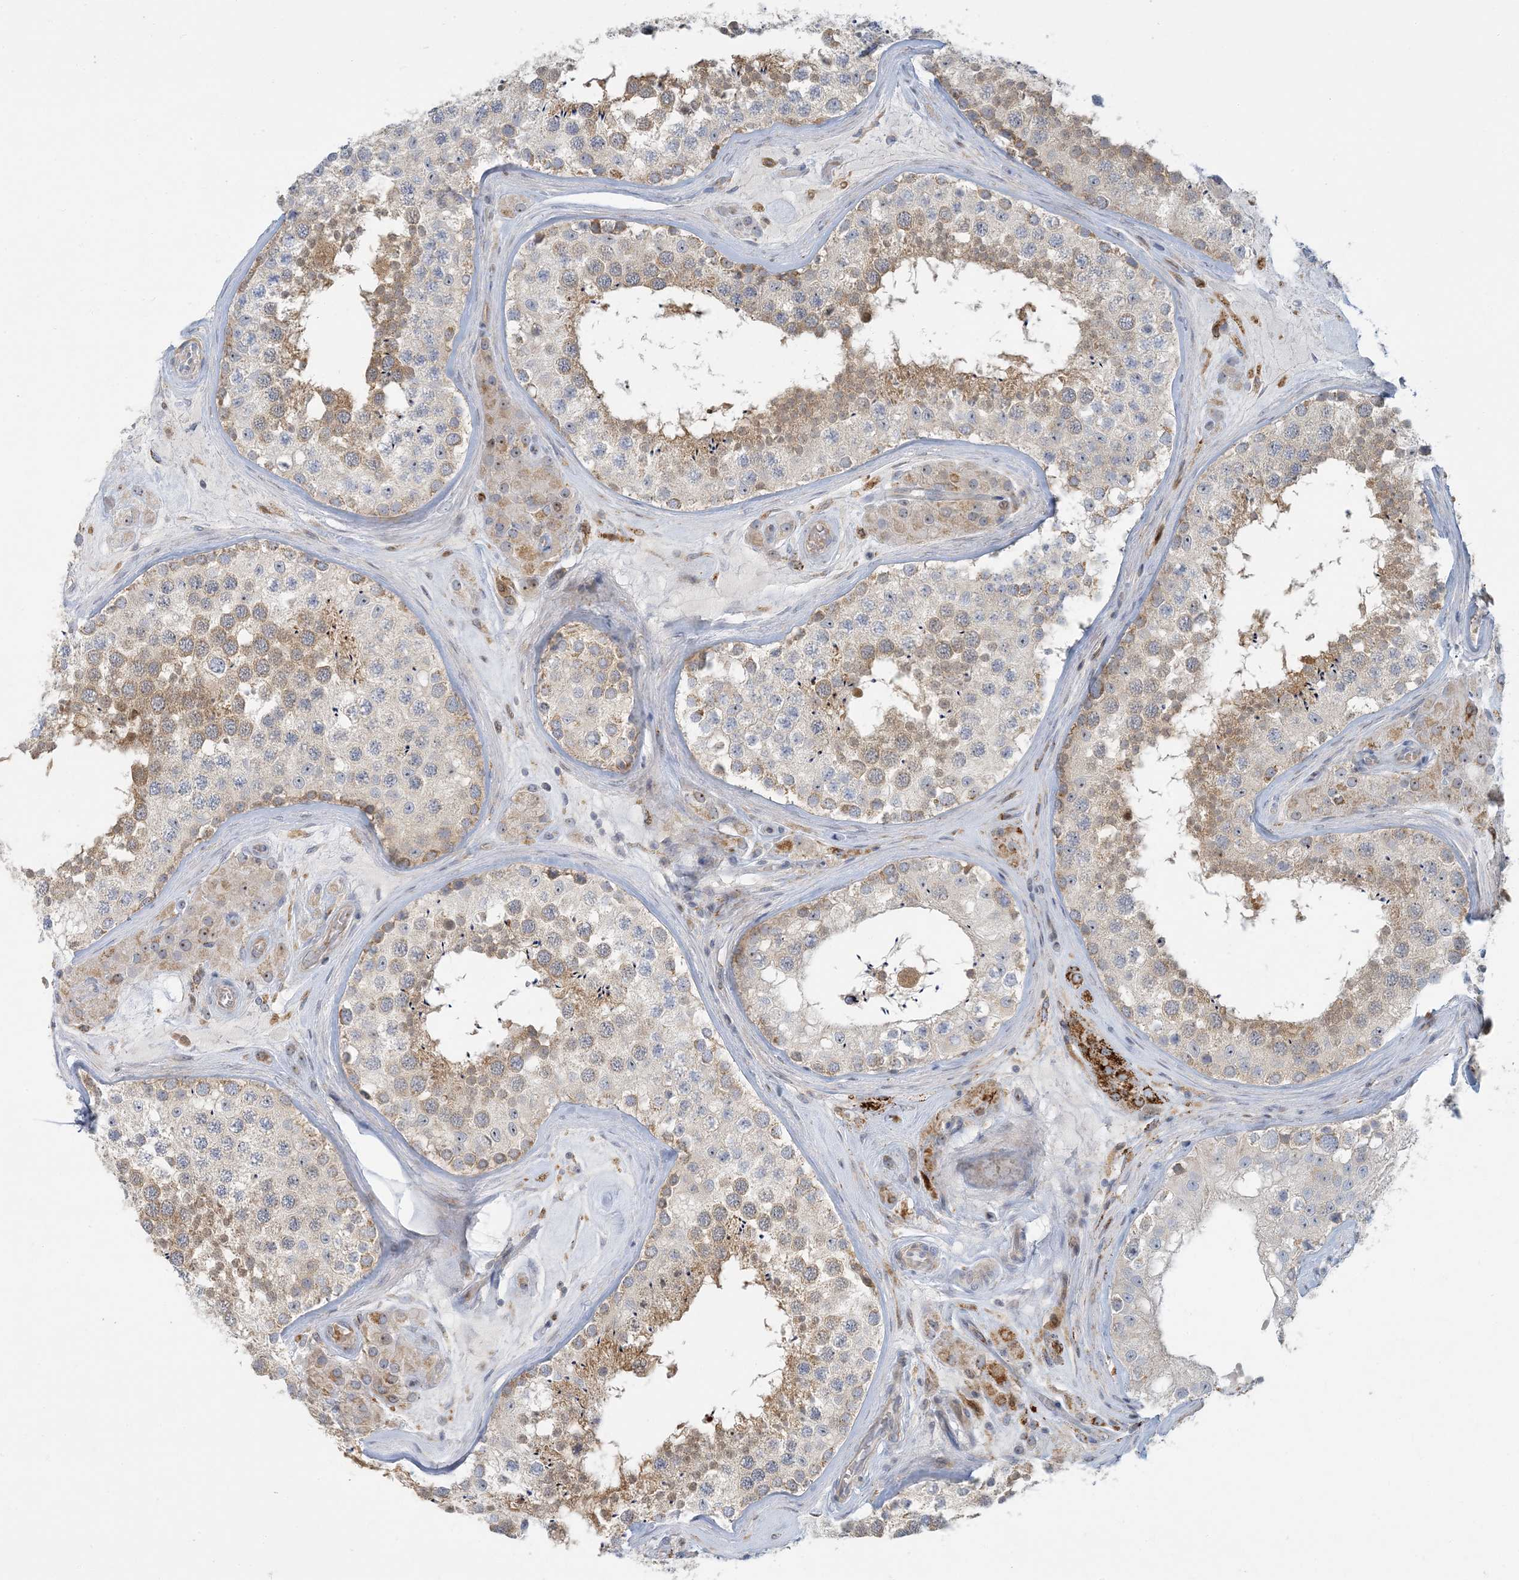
{"staining": {"intensity": "moderate", "quantity": ">75%", "location": "cytoplasmic/membranous"}, "tissue": "testis", "cell_type": "Cells in seminiferous ducts", "image_type": "normal", "snomed": [{"axis": "morphology", "description": "Normal tissue, NOS"}, {"axis": "topography", "description": "Testis"}], "caption": "Approximately >75% of cells in seminiferous ducts in unremarkable human testis display moderate cytoplasmic/membranous protein expression as visualized by brown immunohistochemical staining.", "gene": "LTN1", "patient": {"sex": "male", "age": 46}}